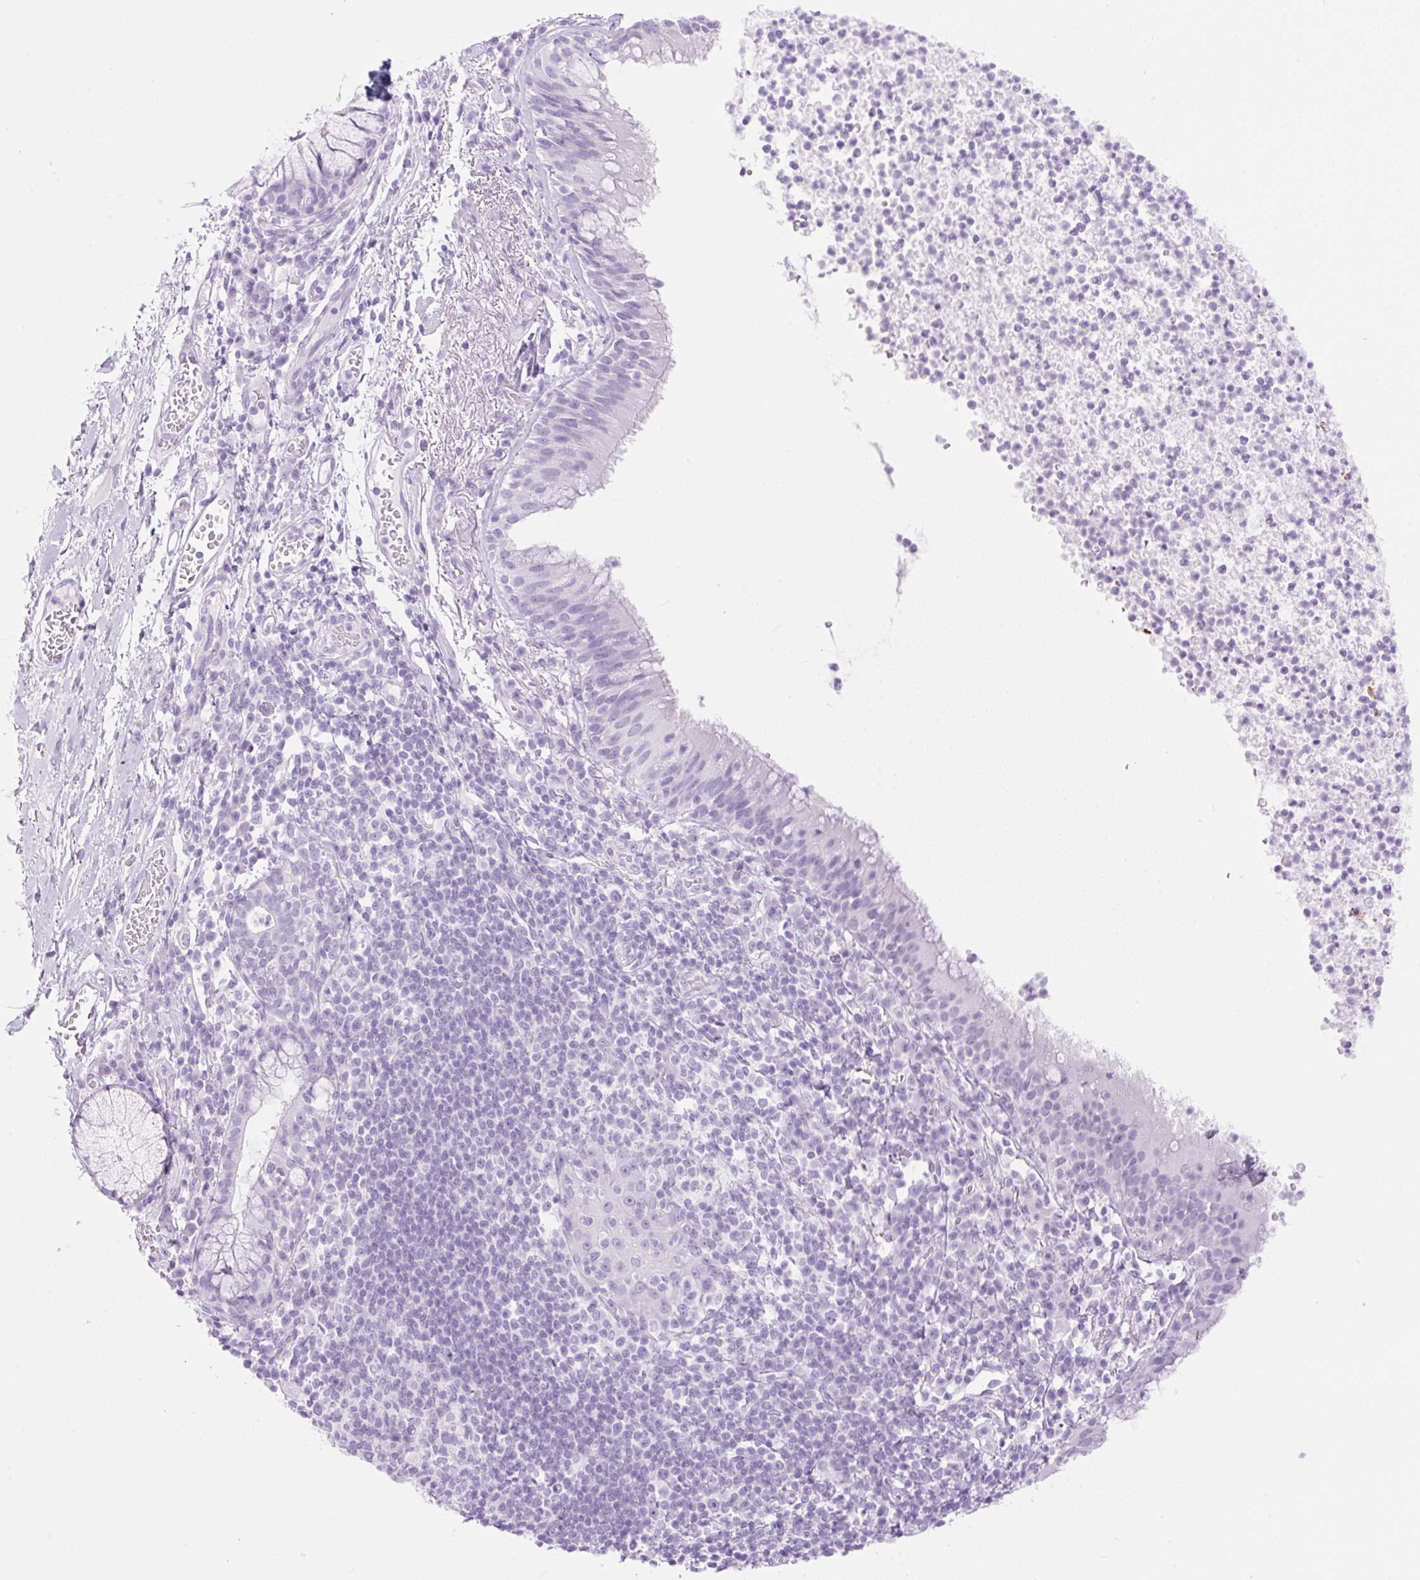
{"staining": {"intensity": "negative", "quantity": "none", "location": "none"}, "tissue": "bronchus", "cell_type": "Respiratory epithelial cells", "image_type": "normal", "snomed": [{"axis": "morphology", "description": "Normal tissue, NOS"}, {"axis": "topography", "description": "Cartilage tissue"}, {"axis": "topography", "description": "Bronchus"}], "caption": "Human bronchus stained for a protein using immunohistochemistry demonstrates no expression in respiratory epithelial cells.", "gene": "SPRR4", "patient": {"sex": "male", "age": 56}}